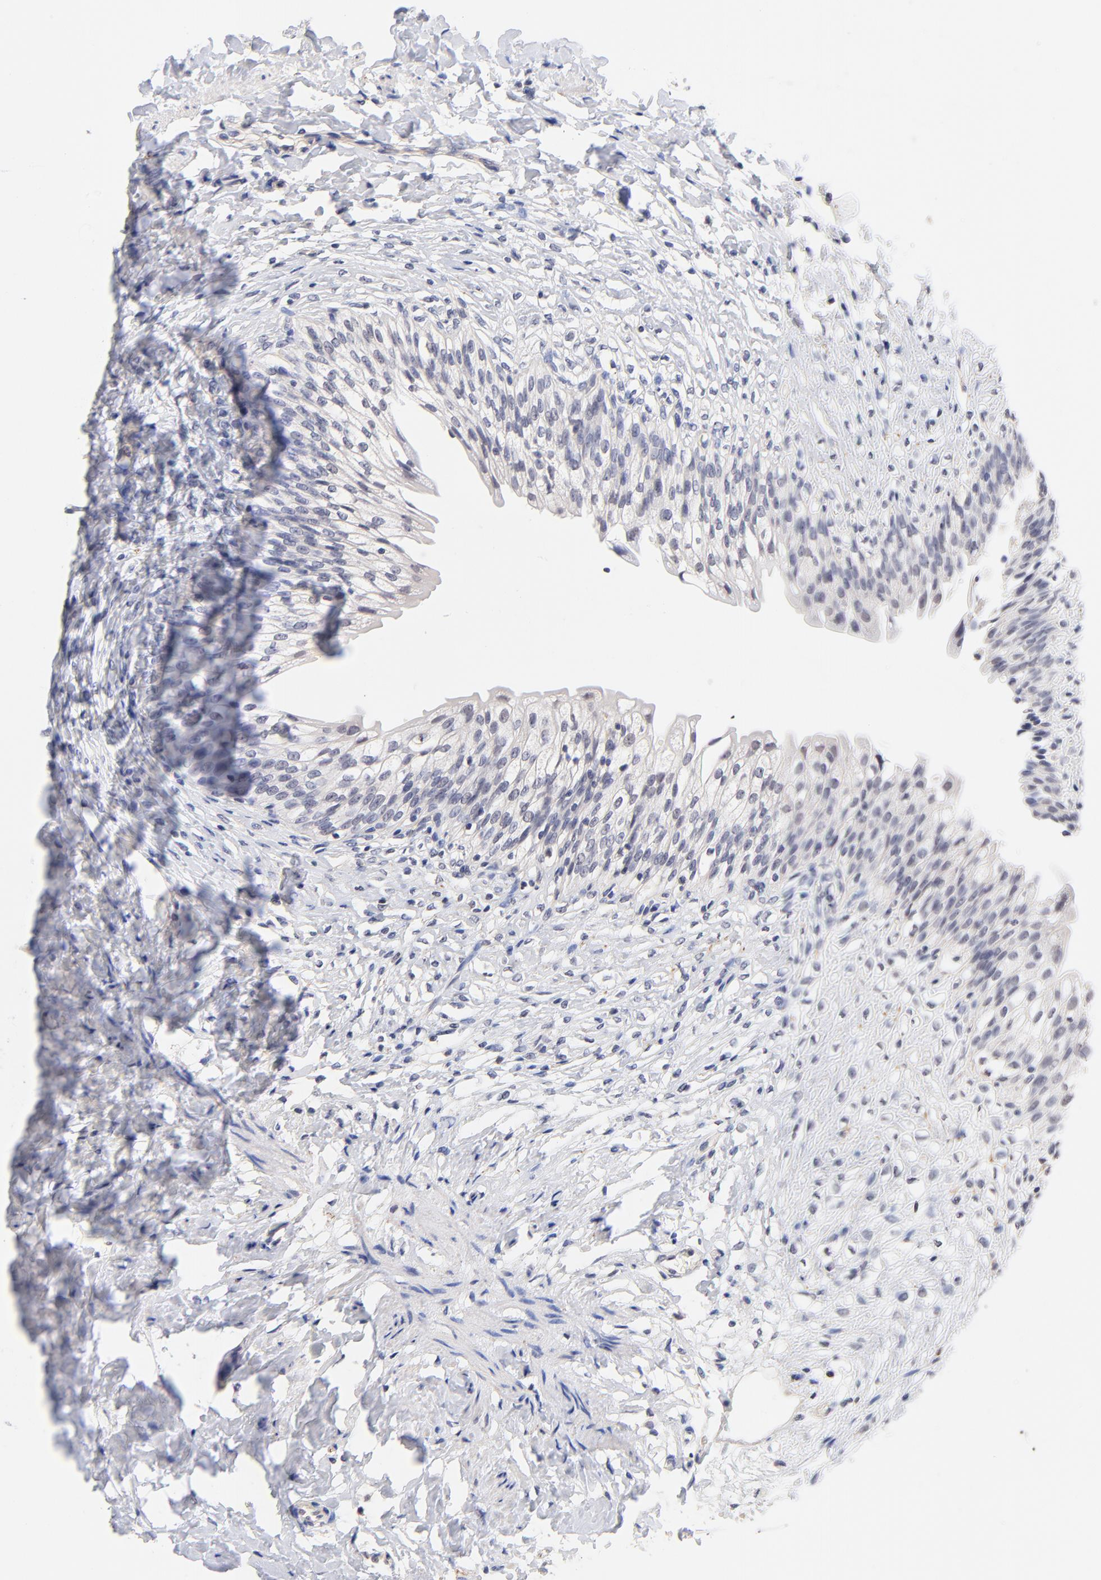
{"staining": {"intensity": "negative", "quantity": "none", "location": "none"}, "tissue": "urinary bladder", "cell_type": "Urothelial cells", "image_type": "normal", "snomed": [{"axis": "morphology", "description": "Normal tissue, NOS"}, {"axis": "morphology", "description": "Inflammation, NOS"}, {"axis": "topography", "description": "Urinary bladder"}], "caption": "IHC histopathology image of benign human urinary bladder stained for a protein (brown), which reveals no staining in urothelial cells.", "gene": "RIBC2", "patient": {"sex": "female", "age": 80}}